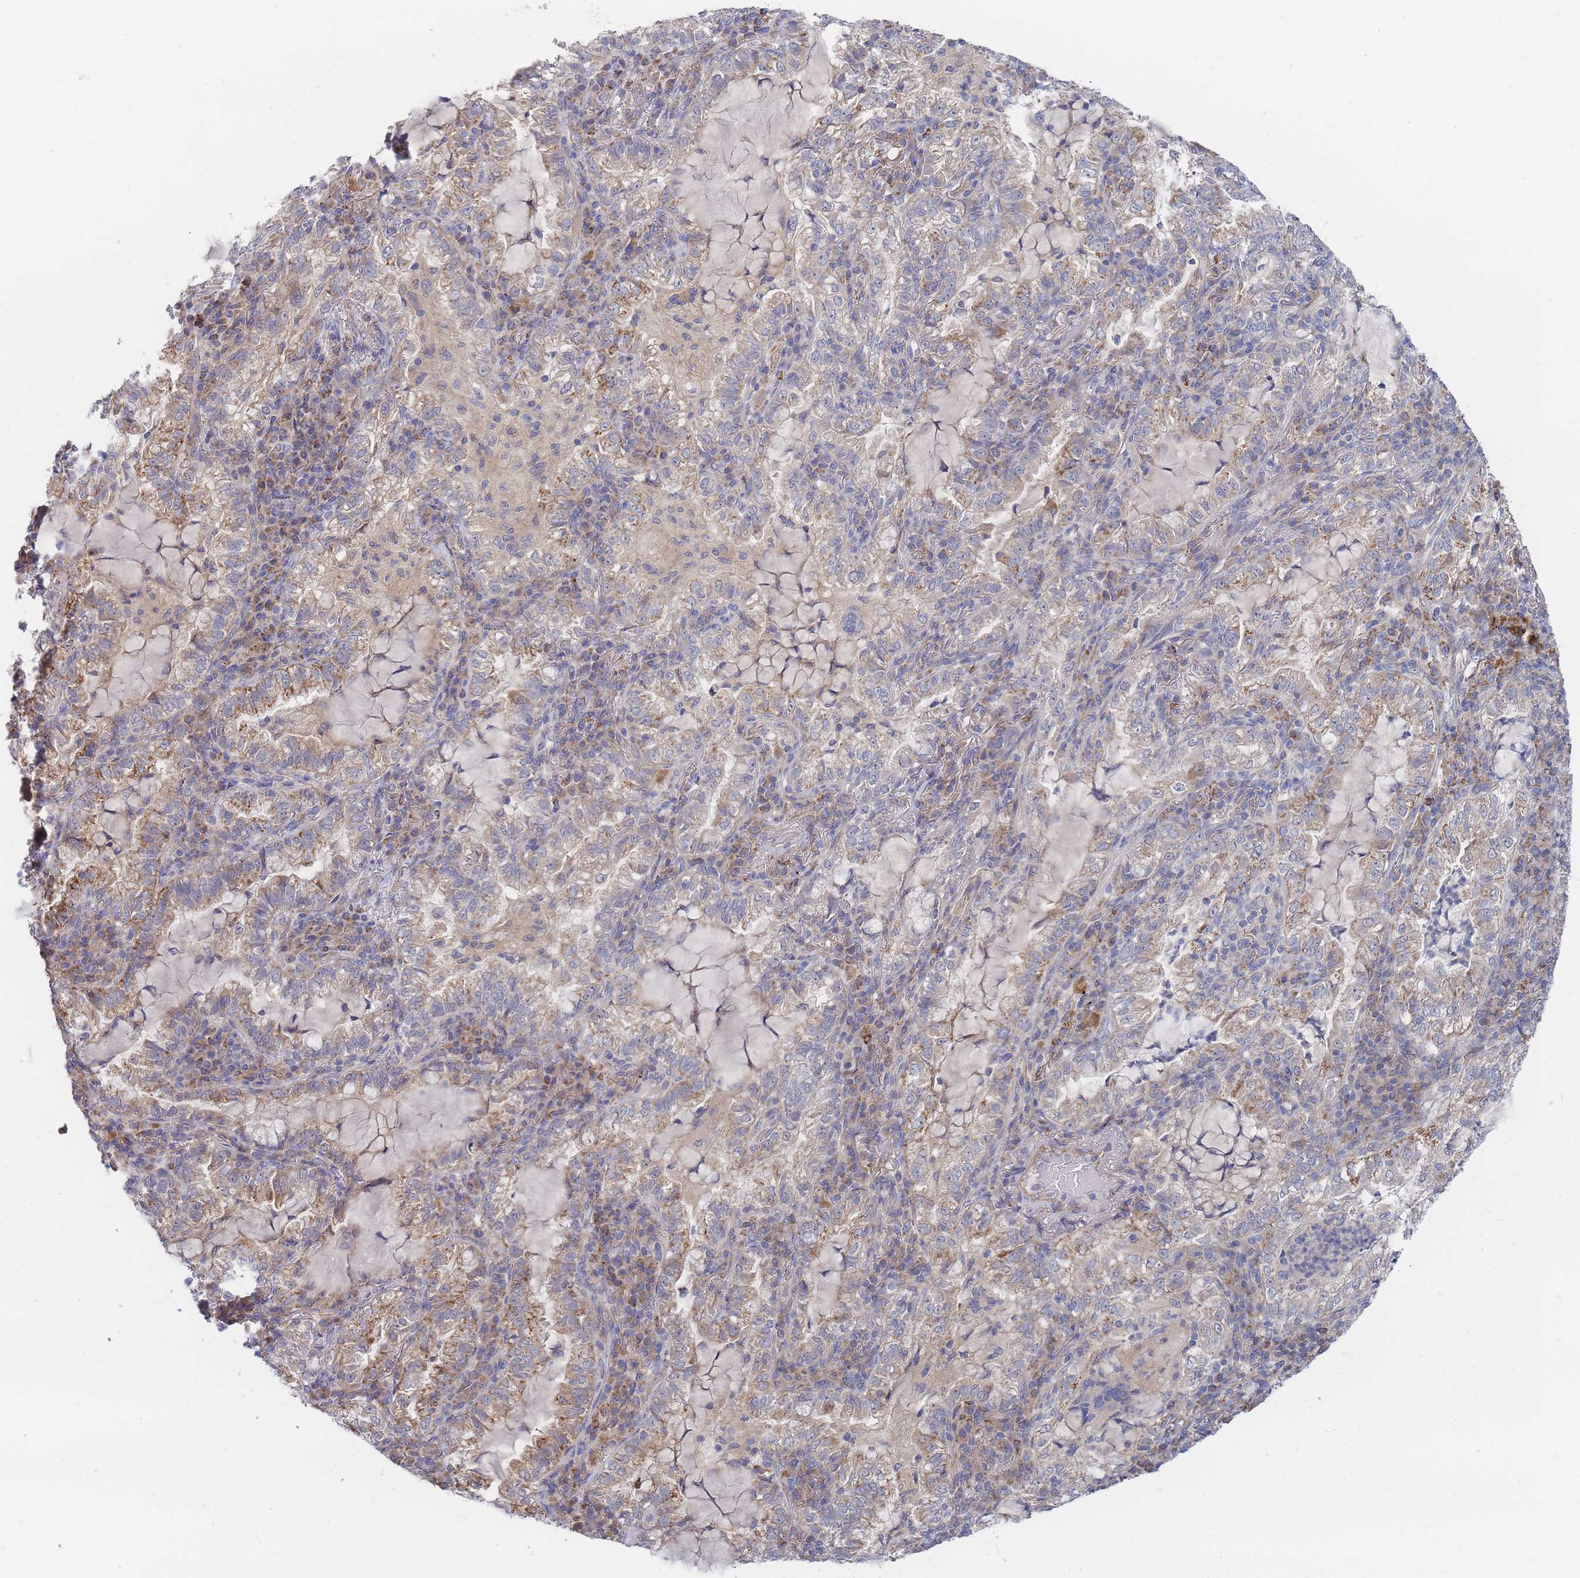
{"staining": {"intensity": "weak", "quantity": "25%-75%", "location": "cytoplasmic/membranous"}, "tissue": "lung cancer", "cell_type": "Tumor cells", "image_type": "cancer", "snomed": [{"axis": "morphology", "description": "Adenocarcinoma, NOS"}, {"axis": "topography", "description": "Lung"}], "caption": "Tumor cells show low levels of weak cytoplasmic/membranous positivity in approximately 25%-75% of cells in lung adenocarcinoma.", "gene": "NUB1", "patient": {"sex": "female", "age": 73}}